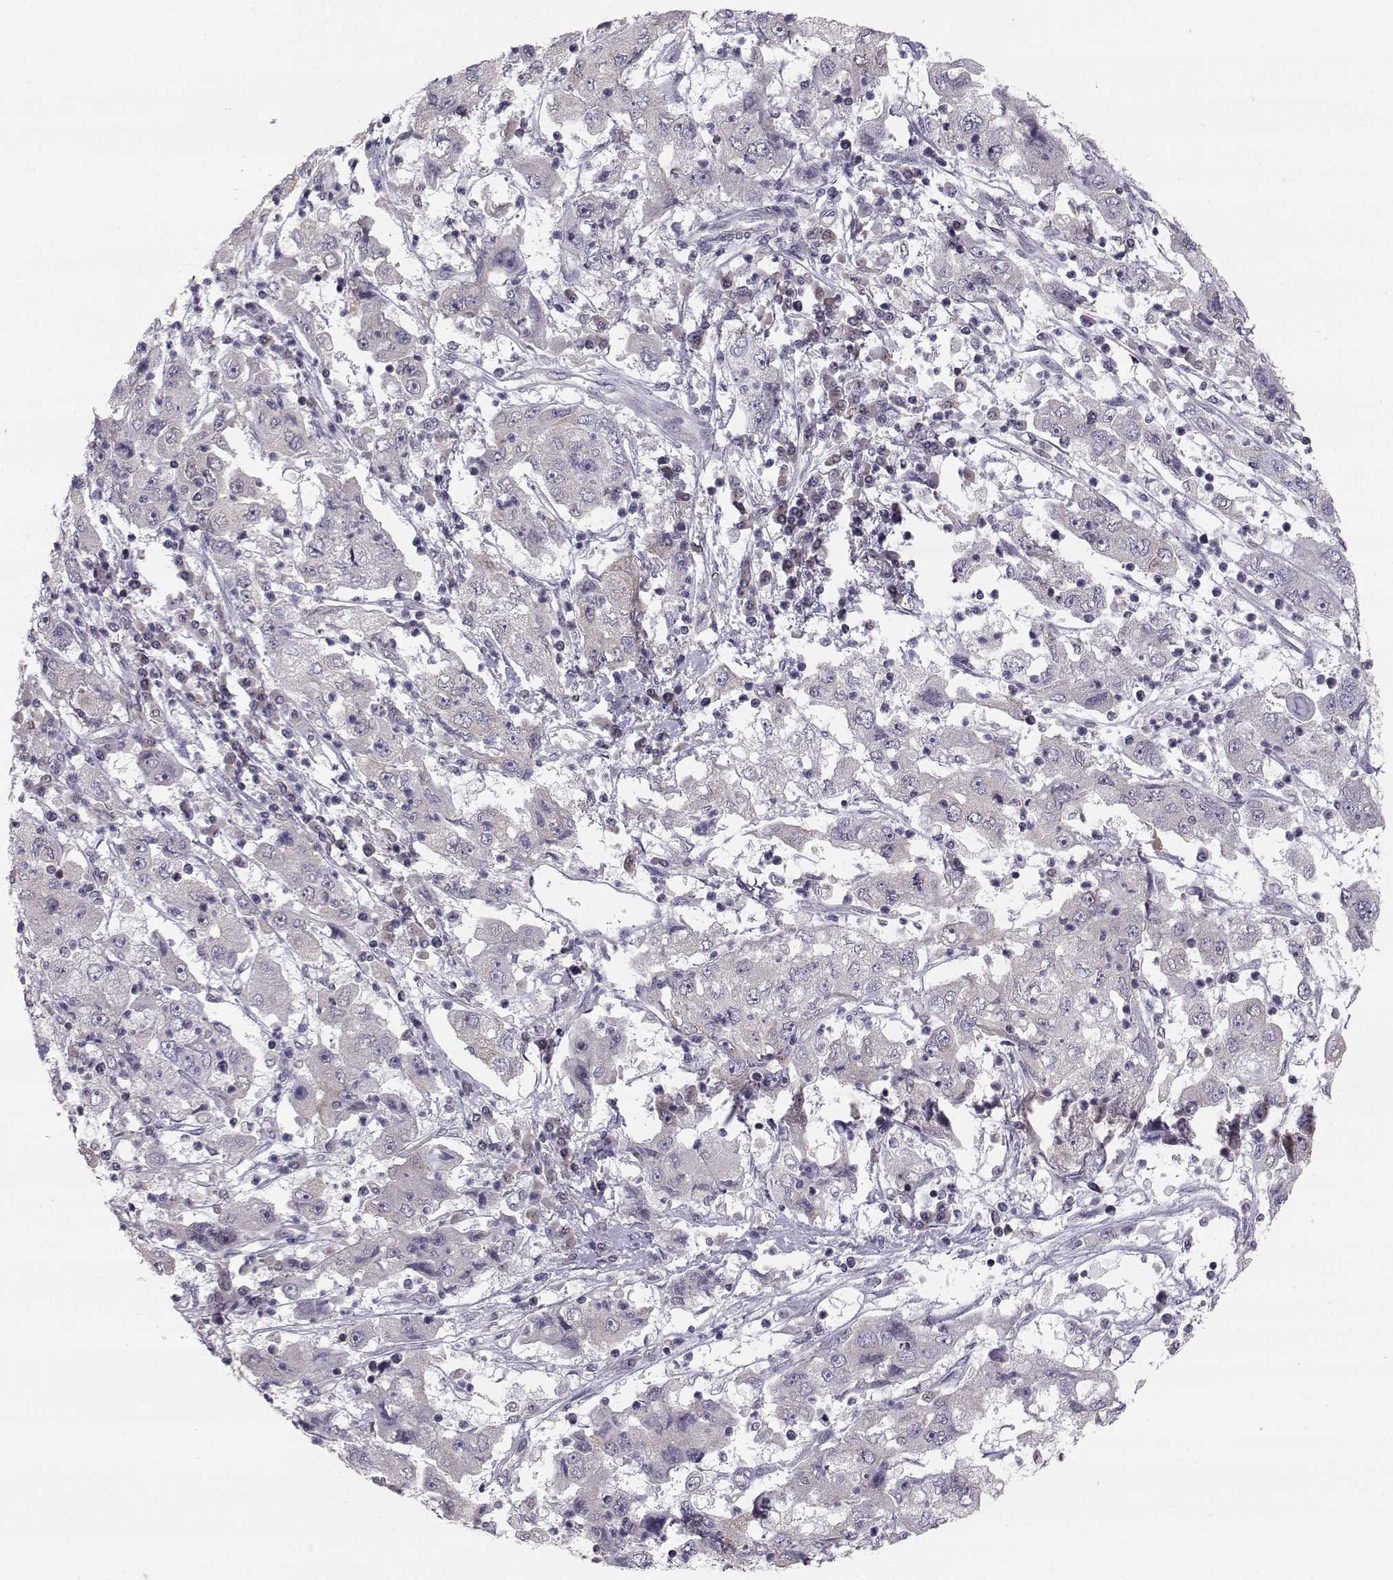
{"staining": {"intensity": "negative", "quantity": "none", "location": "none"}, "tissue": "cervical cancer", "cell_type": "Tumor cells", "image_type": "cancer", "snomed": [{"axis": "morphology", "description": "Squamous cell carcinoma, NOS"}, {"axis": "topography", "description": "Cervix"}], "caption": "There is no significant positivity in tumor cells of cervical cancer.", "gene": "KIF13B", "patient": {"sex": "female", "age": 36}}